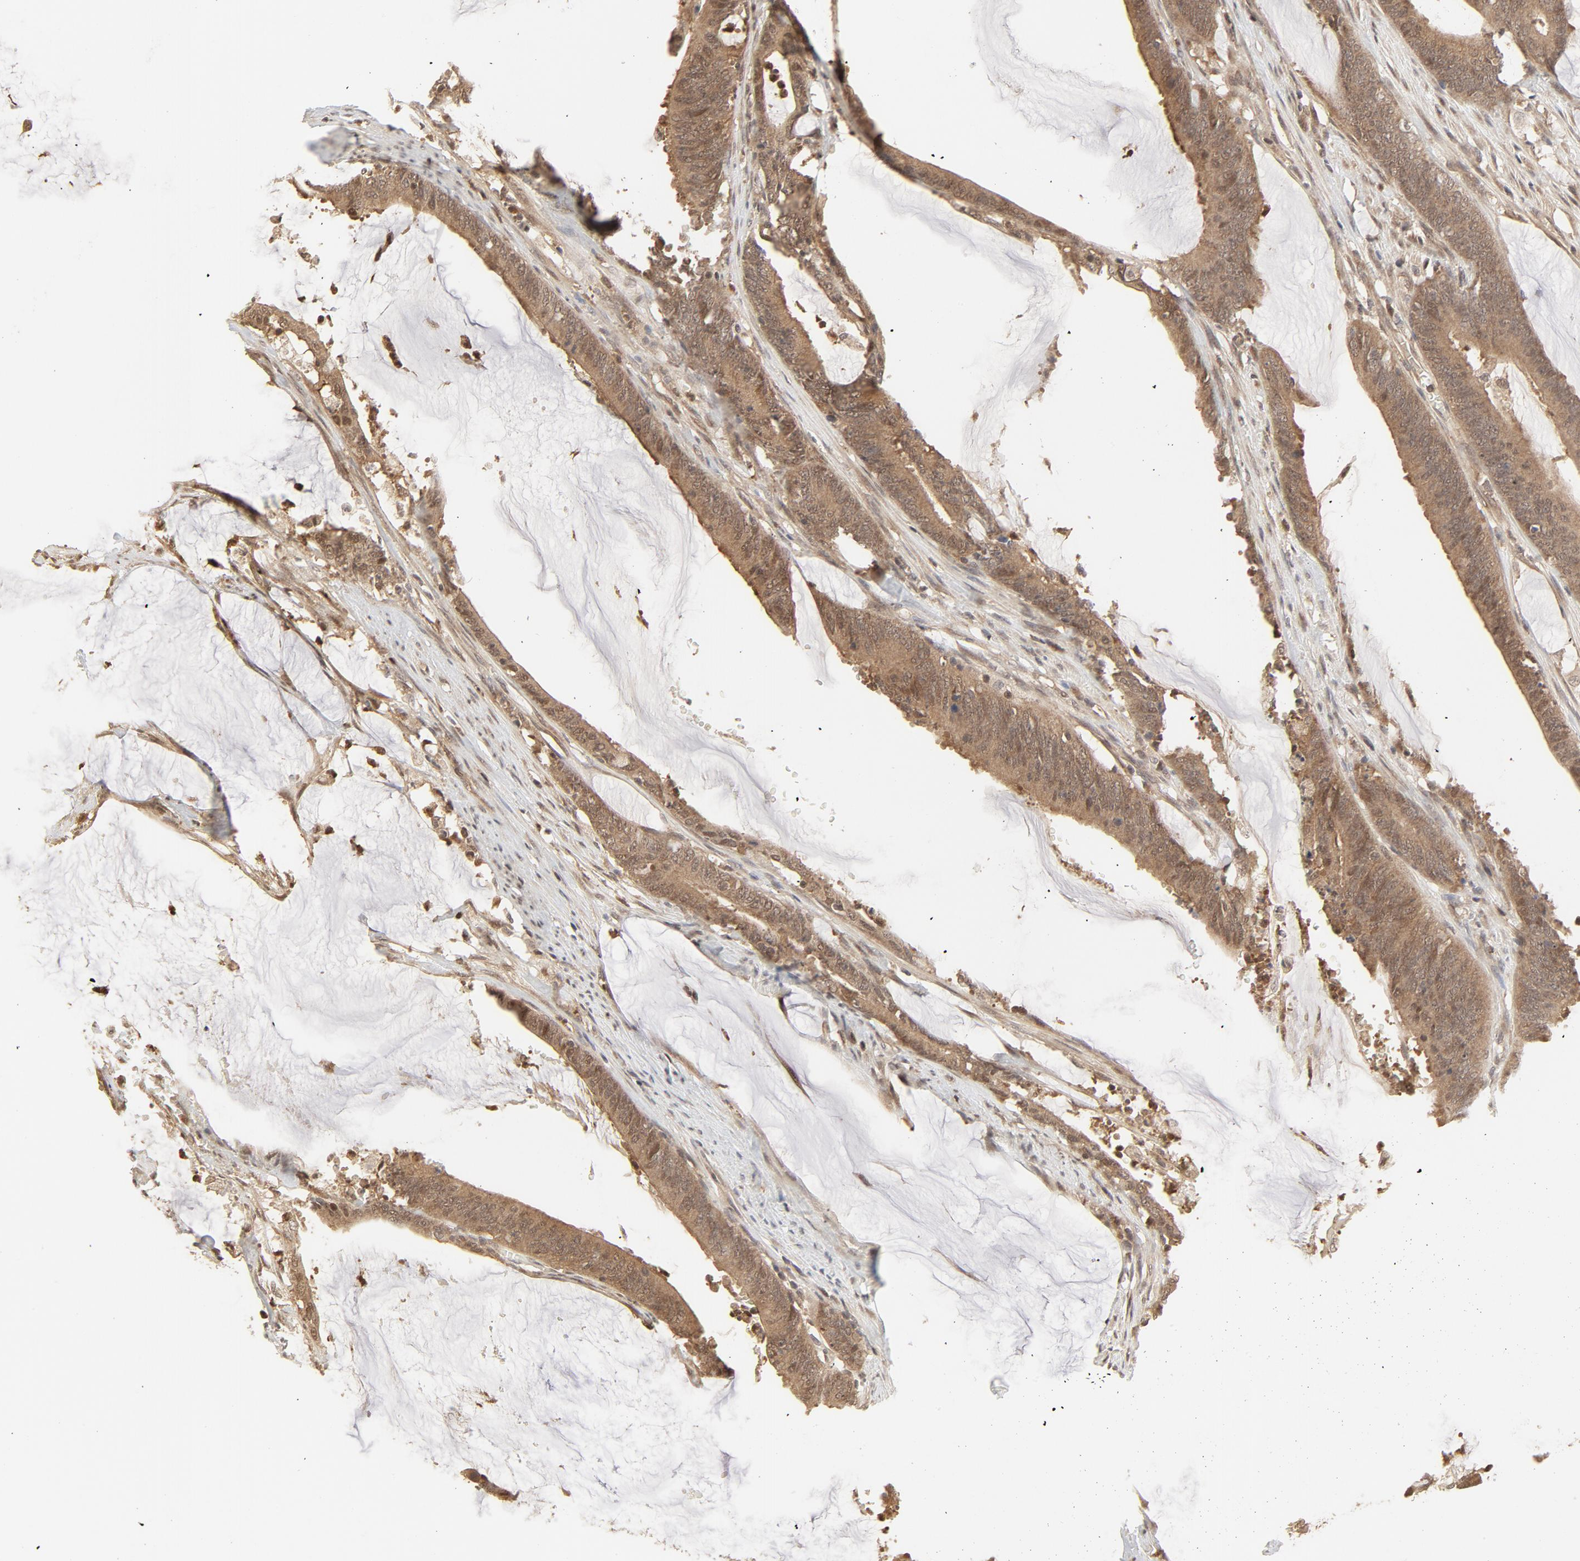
{"staining": {"intensity": "moderate", "quantity": "25%-75%", "location": "nuclear"}, "tissue": "colorectal cancer", "cell_type": "Tumor cells", "image_type": "cancer", "snomed": [{"axis": "morphology", "description": "Adenocarcinoma, NOS"}, {"axis": "topography", "description": "Rectum"}], "caption": "Human colorectal adenocarcinoma stained with a protein marker shows moderate staining in tumor cells.", "gene": "NEDD8", "patient": {"sex": "female", "age": 66}}